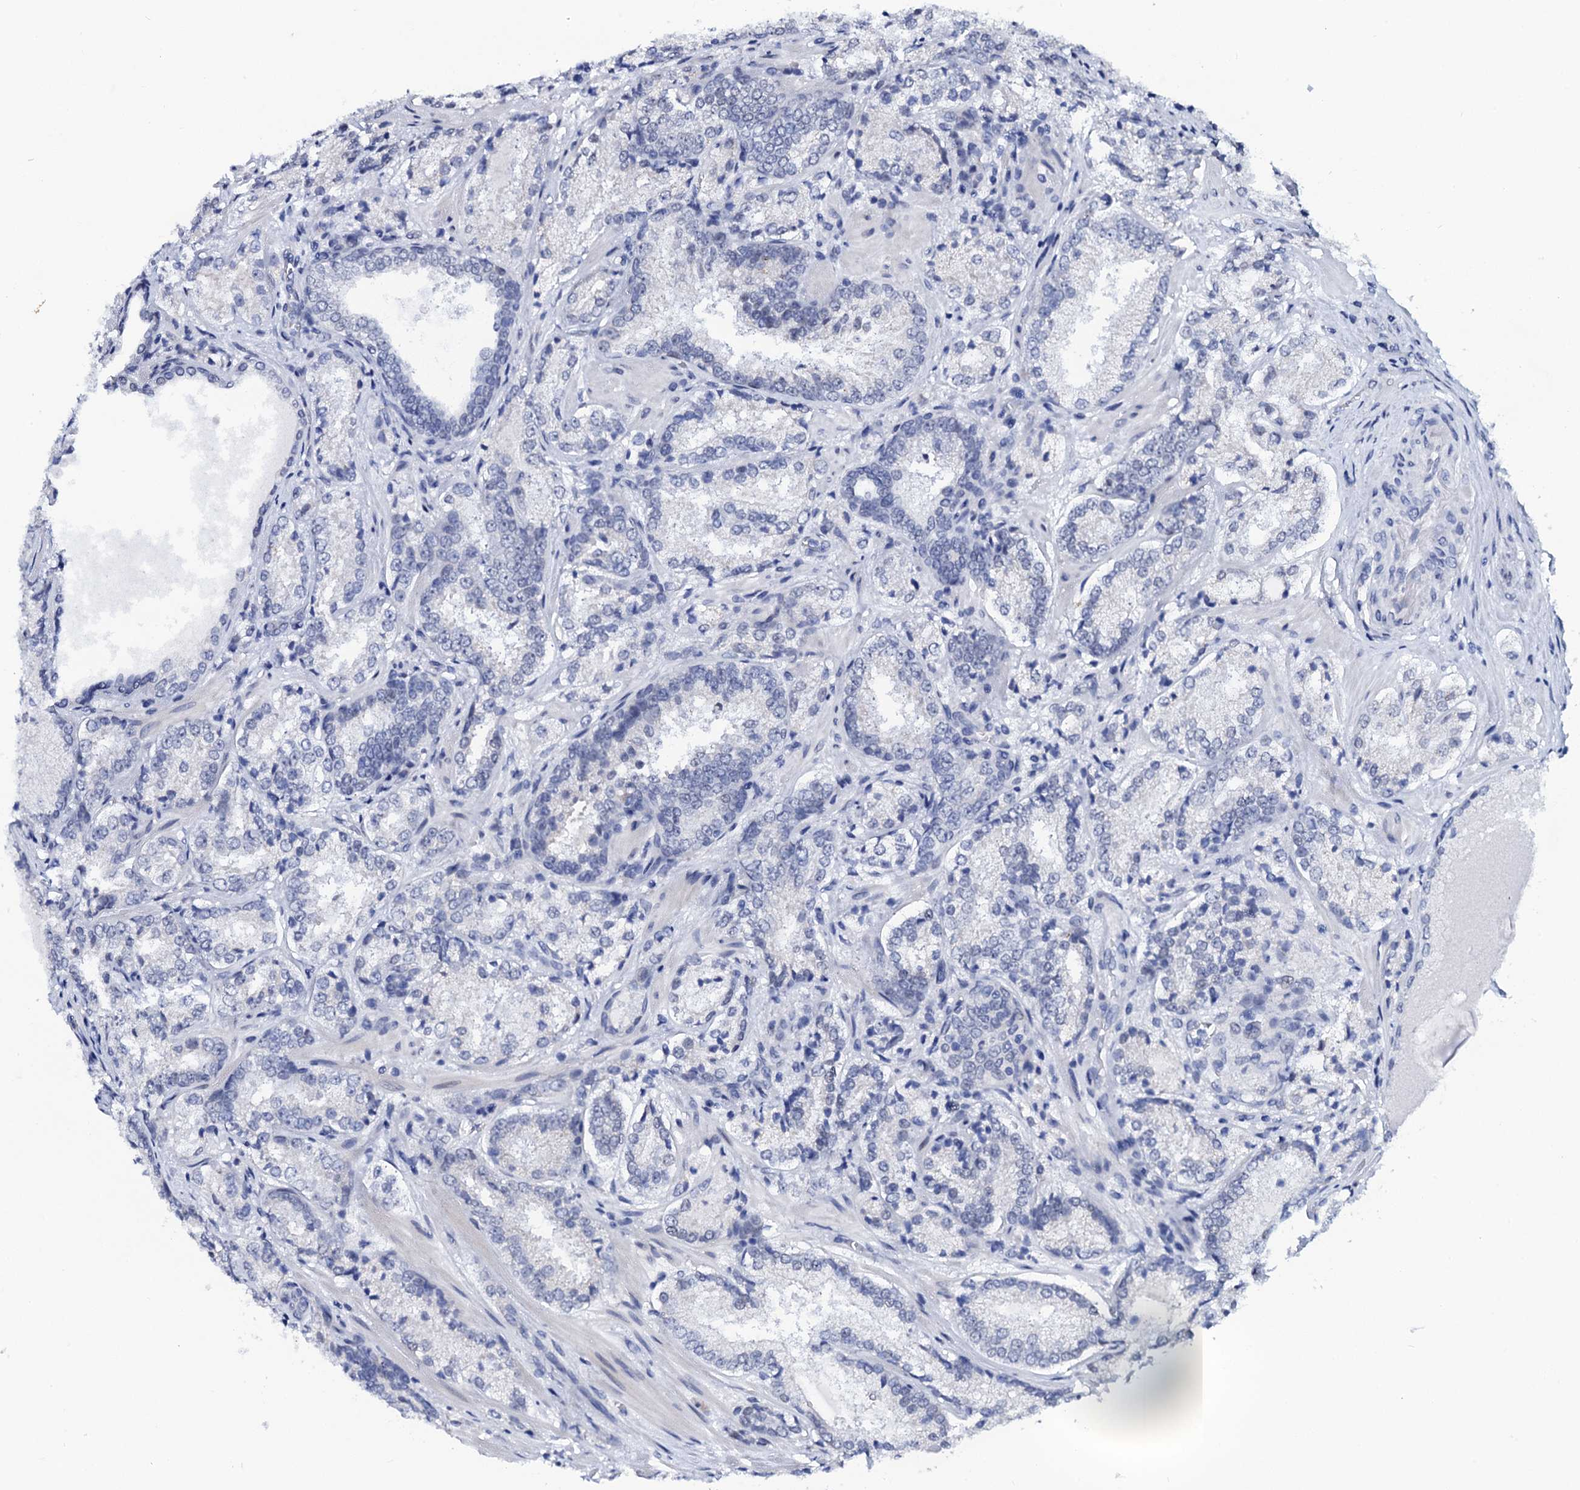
{"staining": {"intensity": "negative", "quantity": "none", "location": "none"}, "tissue": "prostate cancer", "cell_type": "Tumor cells", "image_type": "cancer", "snomed": [{"axis": "morphology", "description": "Adenocarcinoma, Low grade"}, {"axis": "topography", "description": "Prostate"}], "caption": "Prostate cancer stained for a protein using IHC reveals no positivity tumor cells.", "gene": "C16orf87", "patient": {"sex": "male", "age": 74}}